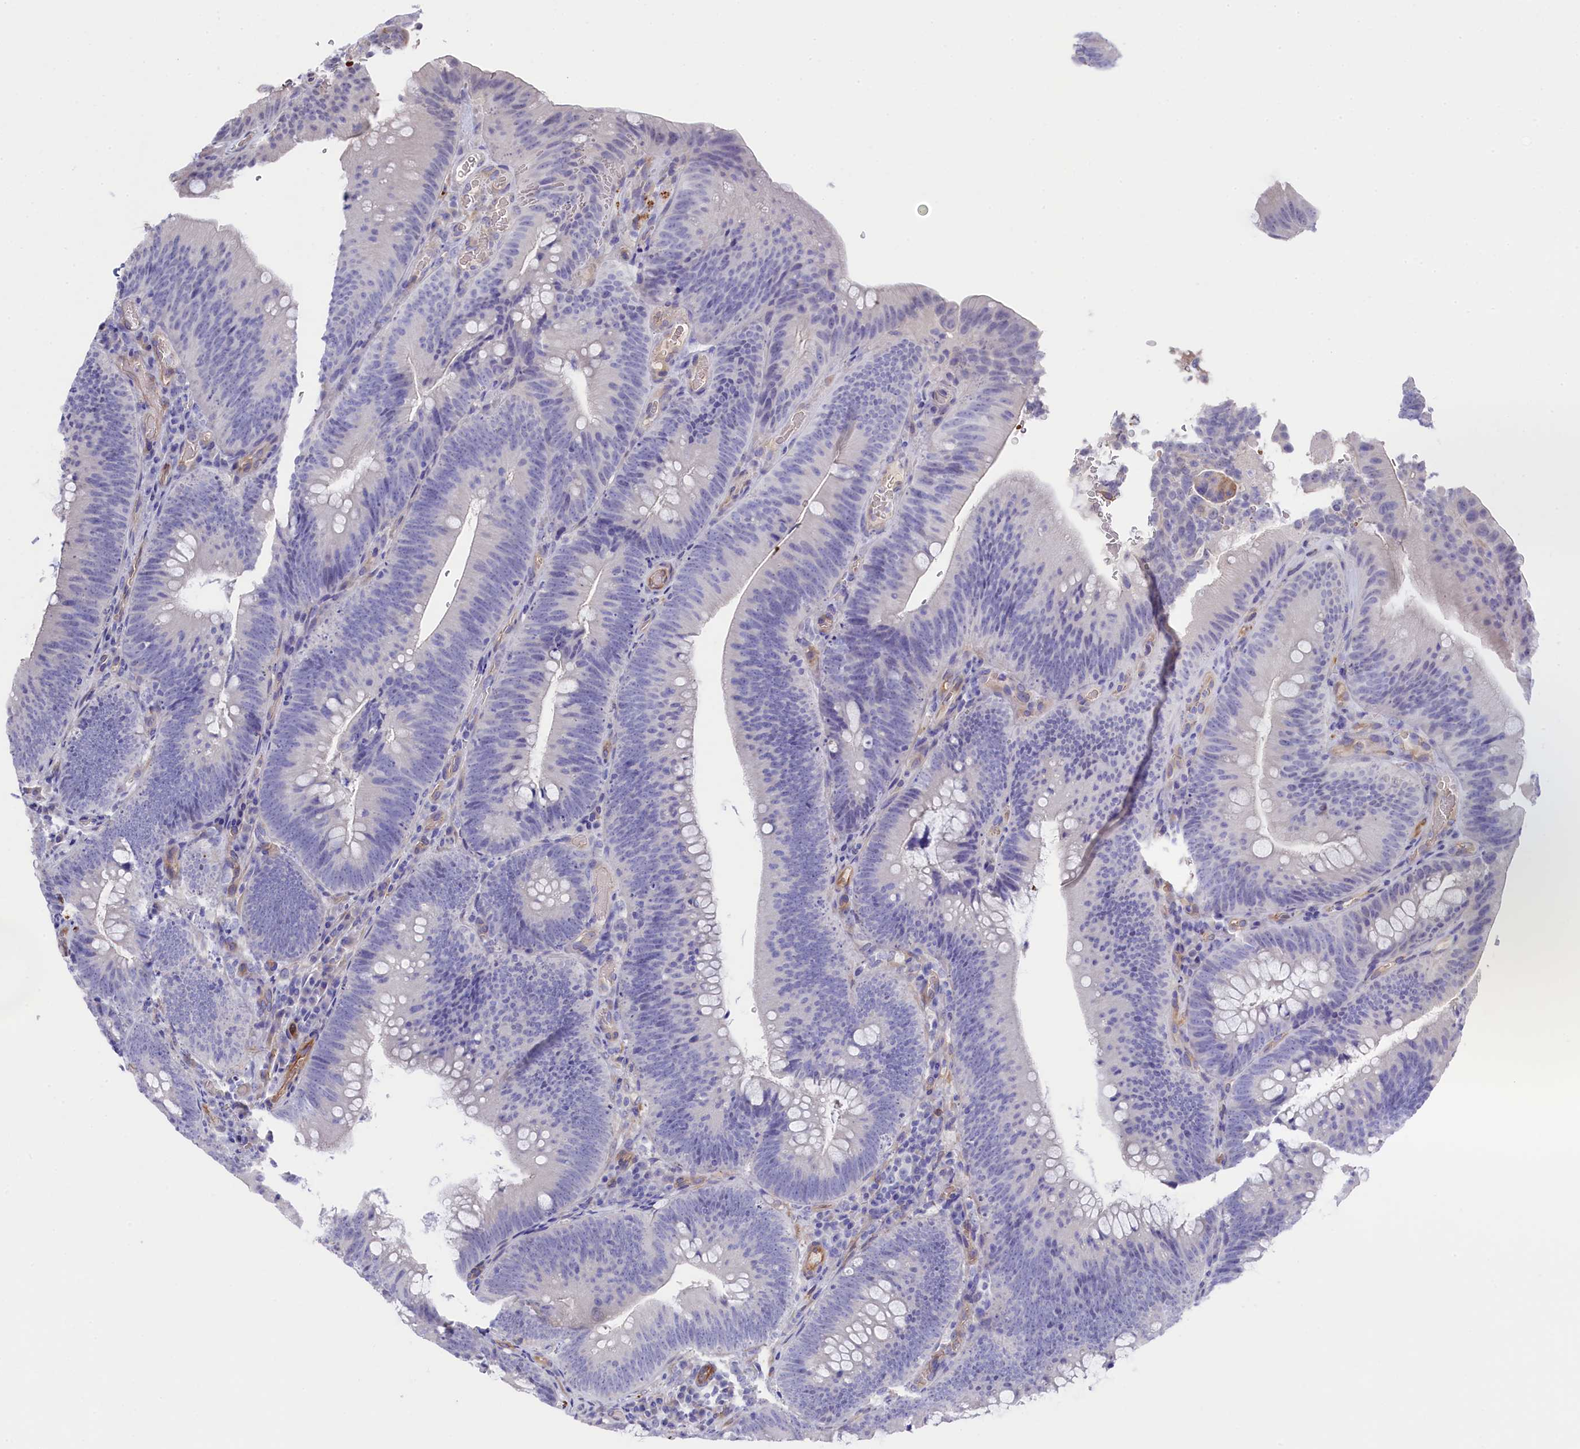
{"staining": {"intensity": "weak", "quantity": "<25%", "location": "cytoplasmic/membranous"}, "tissue": "colorectal cancer", "cell_type": "Tumor cells", "image_type": "cancer", "snomed": [{"axis": "morphology", "description": "Normal tissue, NOS"}, {"axis": "topography", "description": "Colon"}], "caption": "The IHC micrograph has no significant staining in tumor cells of colorectal cancer tissue.", "gene": "LHFPL4", "patient": {"sex": "female", "age": 82}}